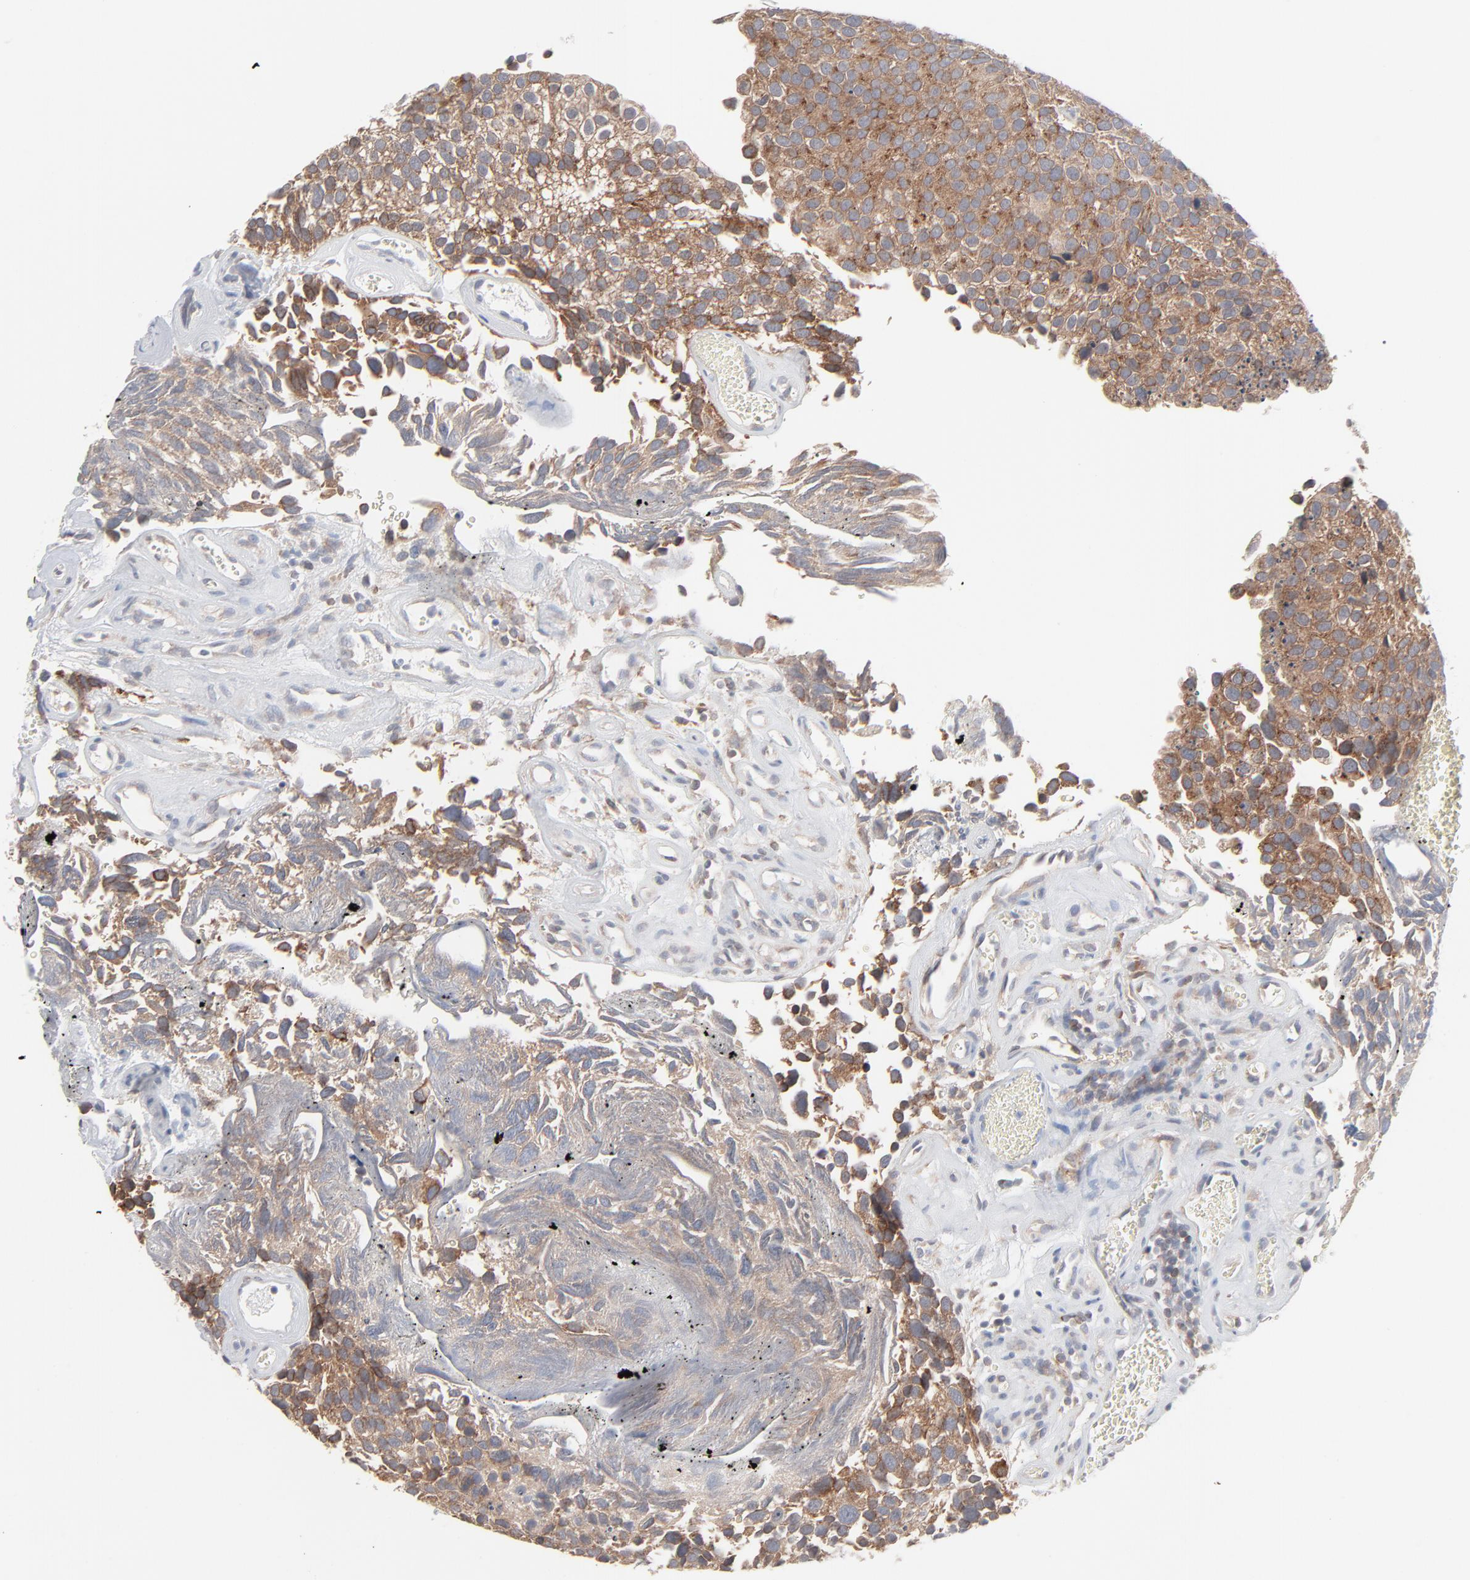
{"staining": {"intensity": "moderate", "quantity": ">75%", "location": "cytoplasmic/membranous"}, "tissue": "urothelial cancer", "cell_type": "Tumor cells", "image_type": "cancer", "snomed": [{"axis": "morphology", "description": "Urothelial carcinoma, High grade"}, {"axis": "topography", "description": "Urinary bladder"}], "caption": "DAB (3,3'-diaminobenzidine) immunohistochemical staining of human urothelial cancer shows moderate cytoplasmic/membranous protein positivity in about >75% of tumor cells.", "gene": "KDSR", "patient": {"sex": "male", "age": 72}}